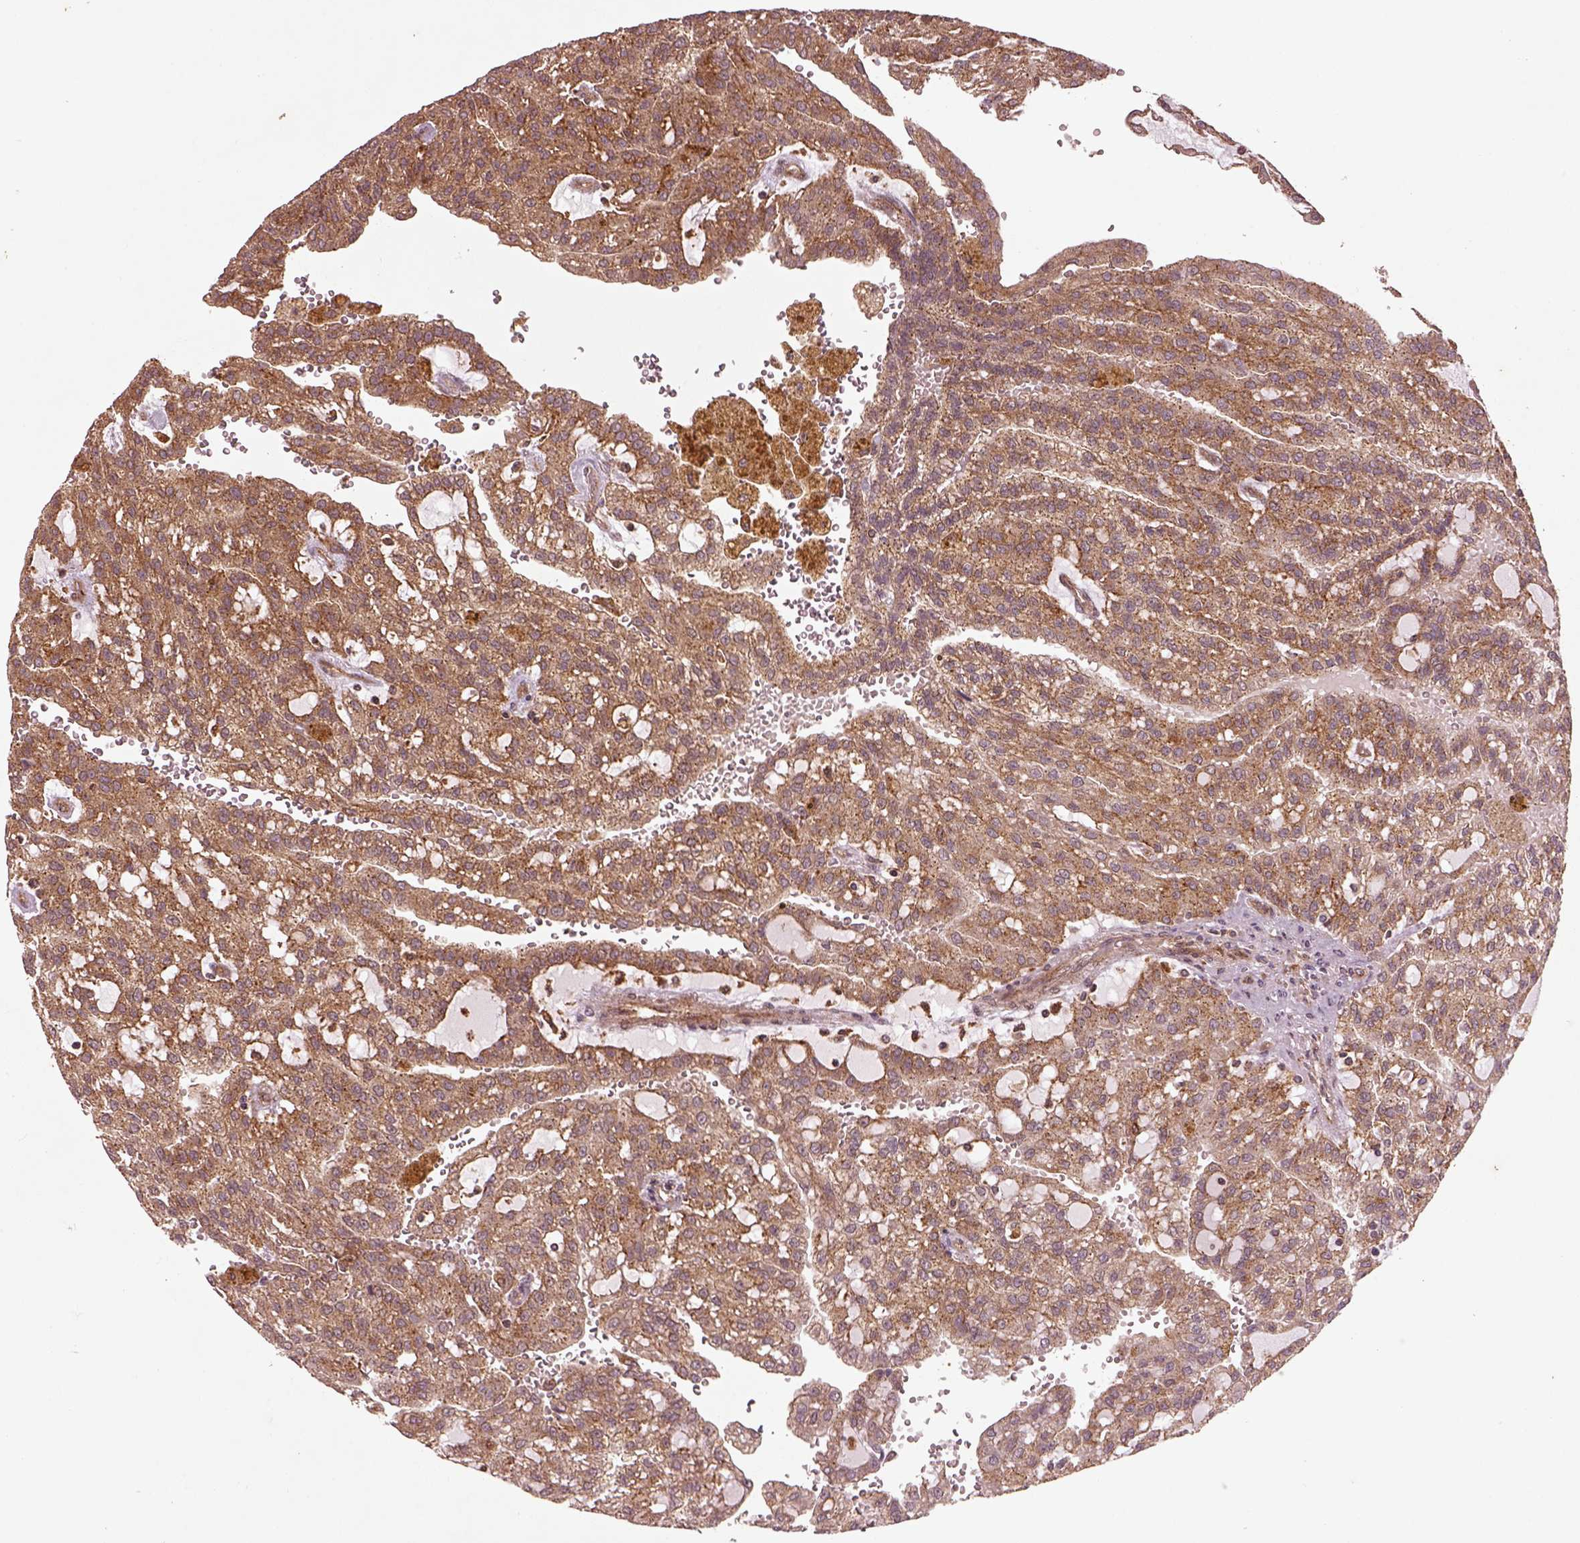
{"staining": {"intensity": "strong", "quantity": "25%-75%", "location": "cytoplasmic/membranous"}, "tissue": "renal cancer", "cell_type": "Tumor cells", "image_type": "cancer", "snomed": [{"axis": "morphology", "description": "Adenocarcinoma, NOS"}, {"axis": "topography", "description": "Kidney"}], "caption": "There is high levels of strong cytoplasmic/membranous expression in tumor cells of renal adenocarcinoma, as demonstrated by immunohistochemical staining (brown color).", "gene": "WASHC2A", "patient": {"sex": "male", "age": 63}}